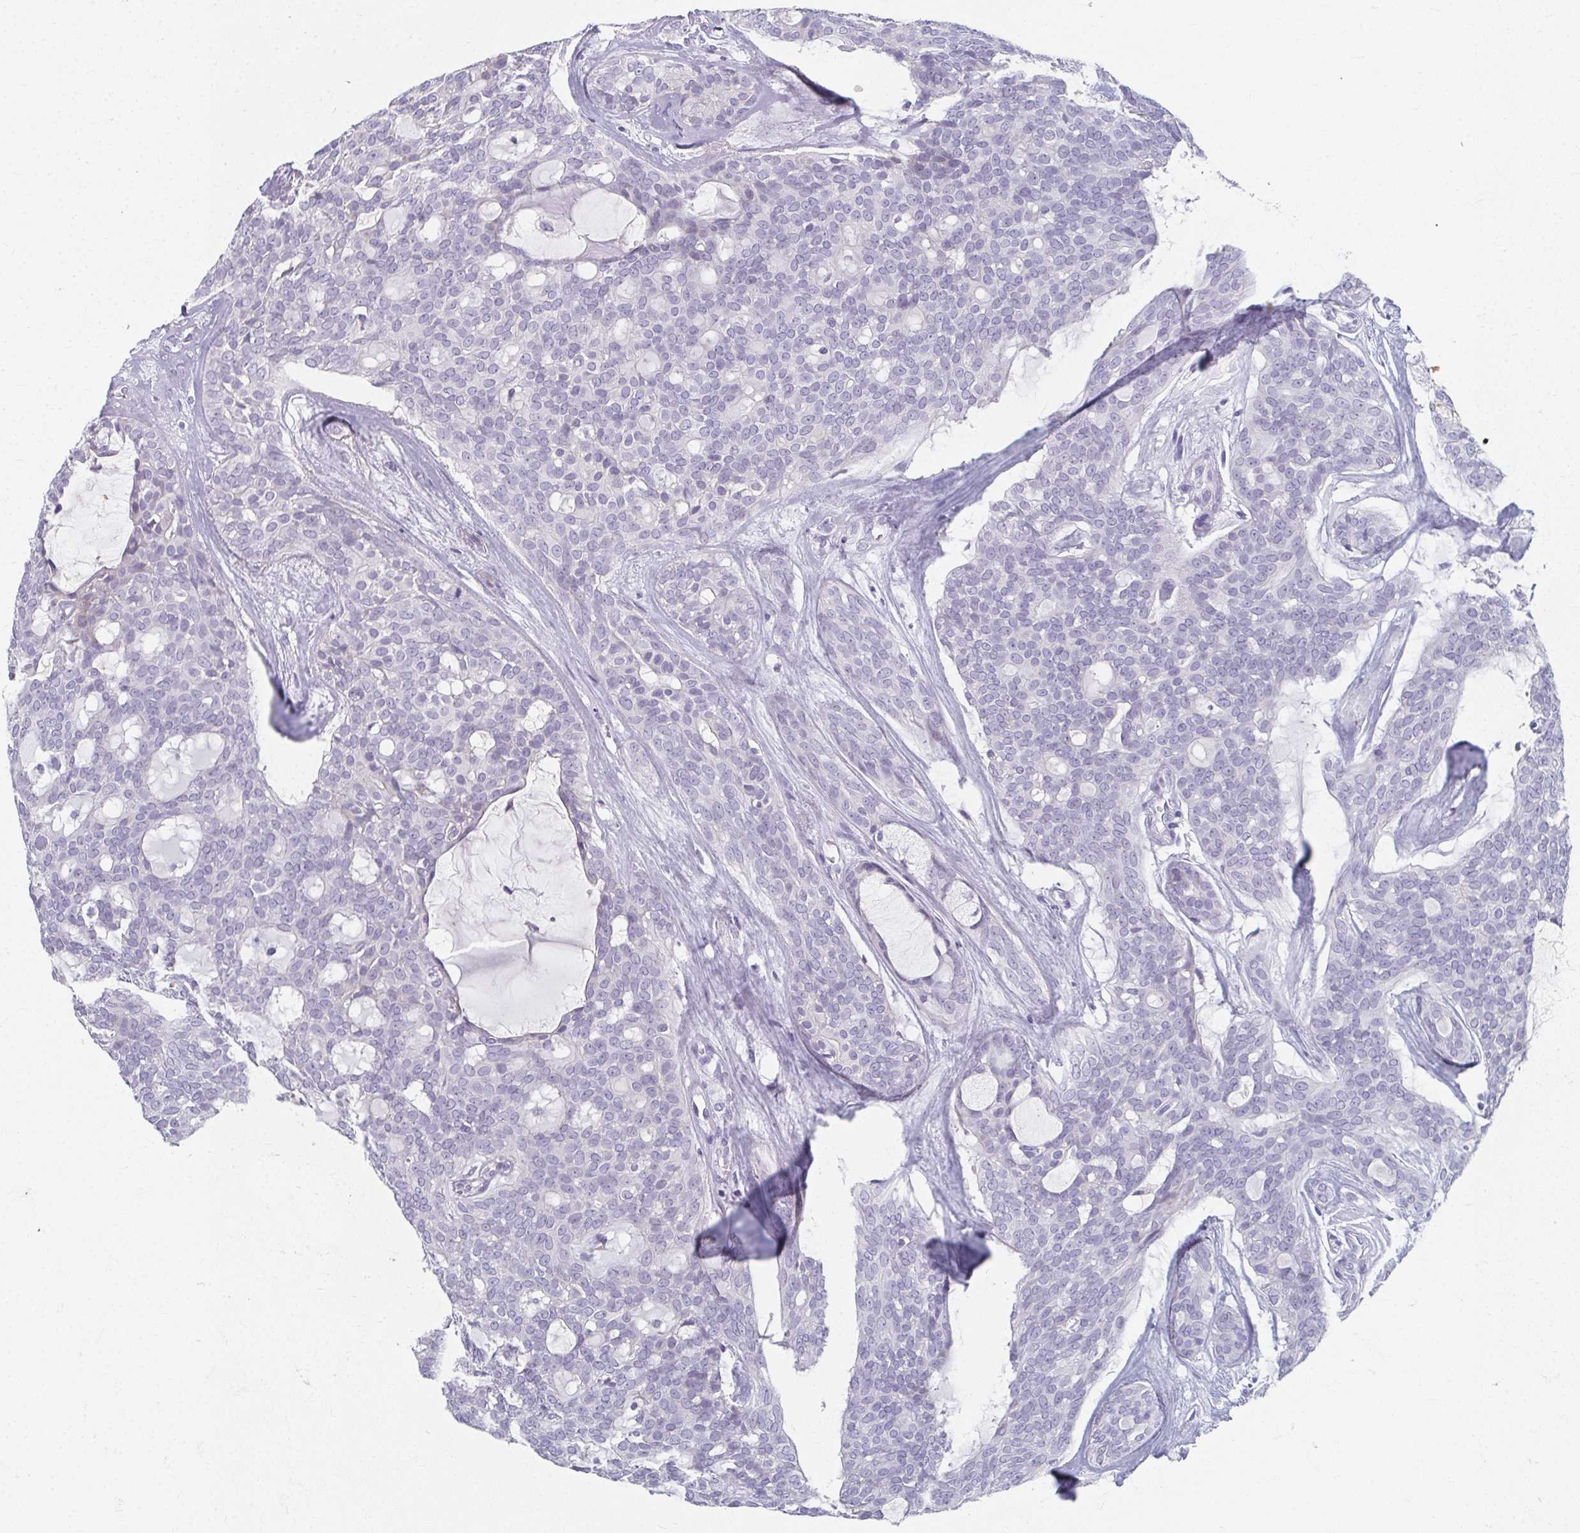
{"staining": {"intensity": "negative", "quantity": "none", "location": "none"}, "tissue": "head and neck cancer", "cell_type": "Tumor cells", "image_type": "cancer", "snomed": [{"axis": "morphology", "description": "Adenocarcinoma, NOS"}, {"axis": "topography", "description": "Head-Neck"}], "caption": "Immunohistochemical staining of human head and neck cancer (adenocarcinoma) demonstrates no significant expression in tumor cells.", "gene": "CAMKV", "patient": {"sex": "male", "age": 66}}